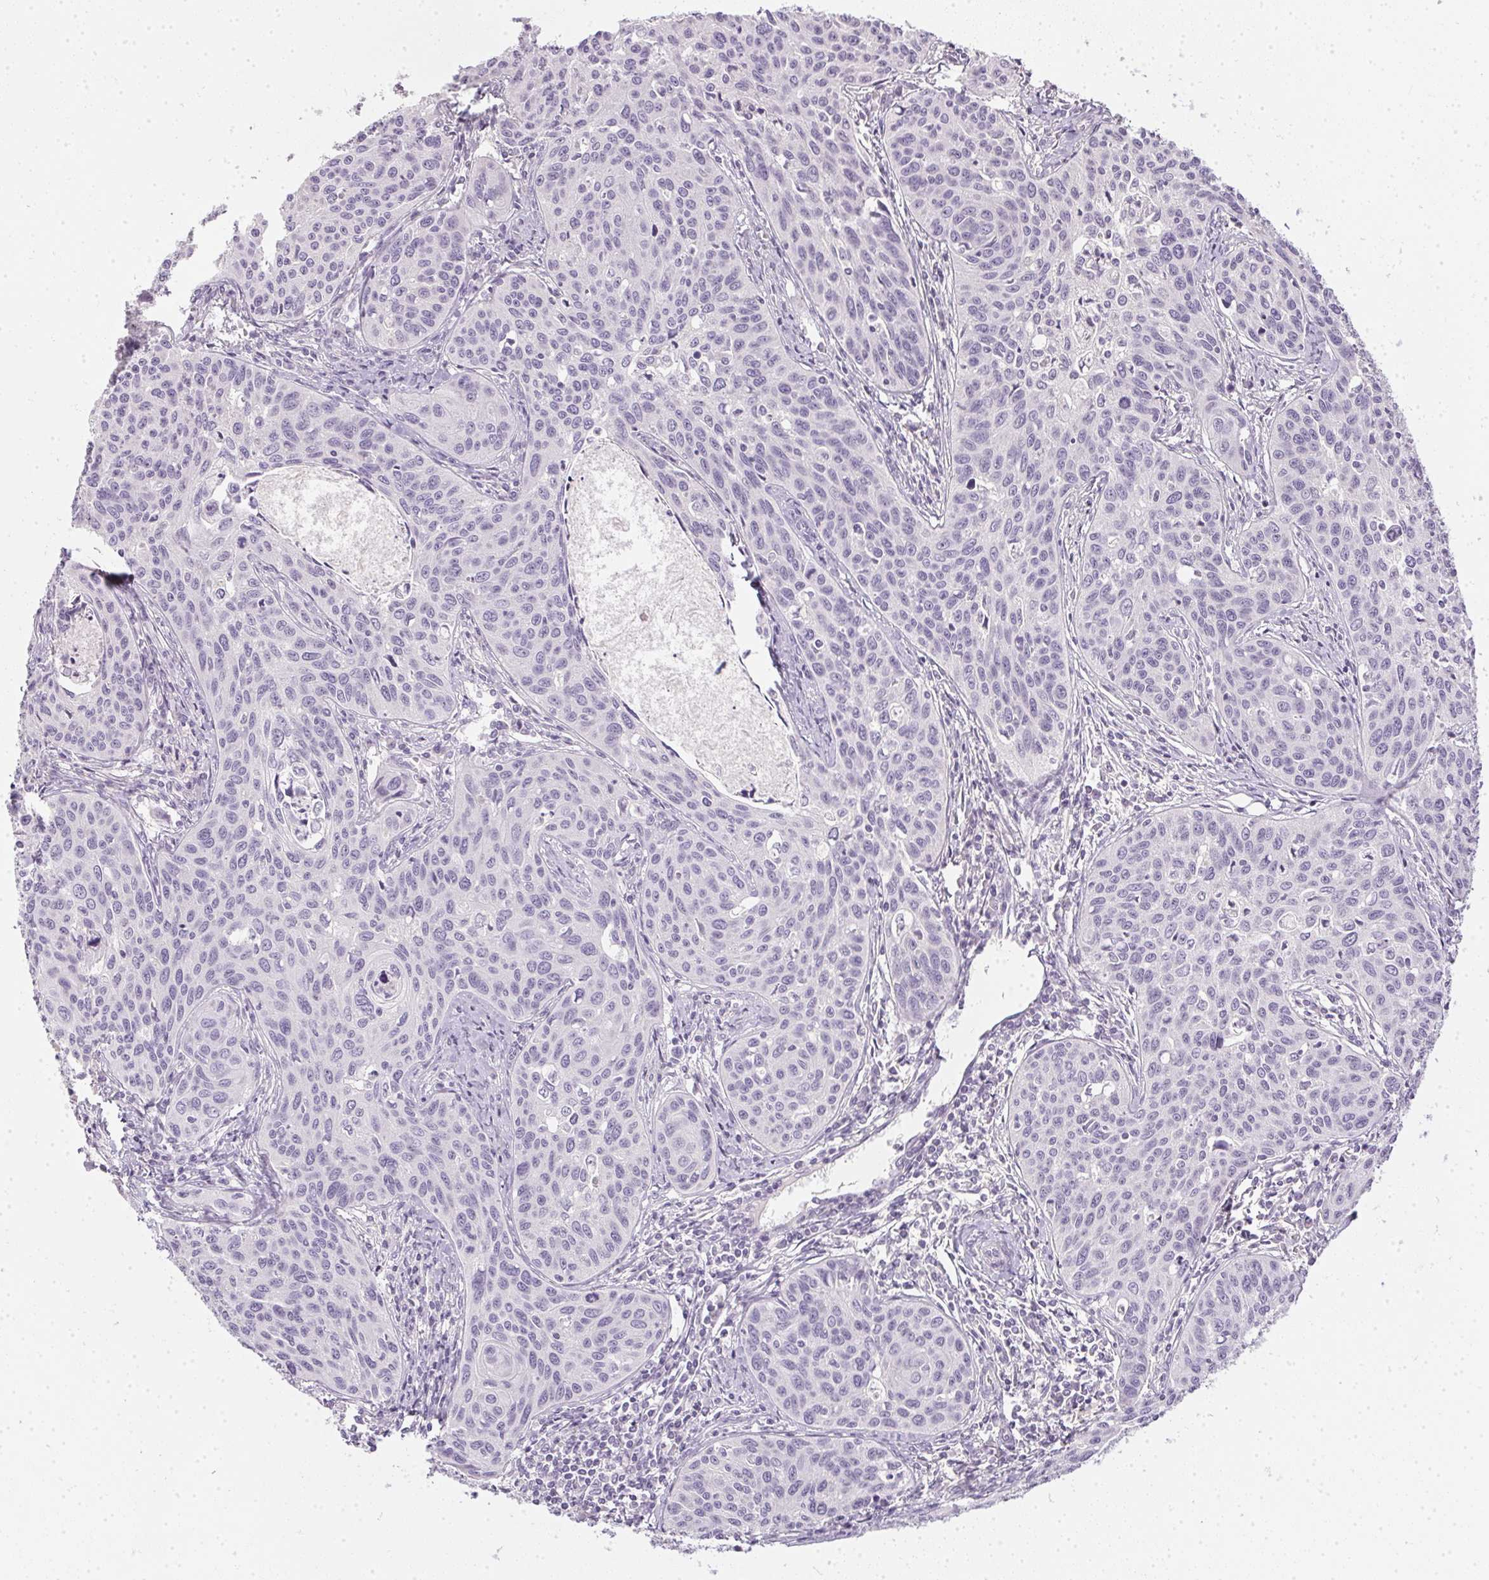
{"staining": {"intensity": "negative", "quantity": "none", "location": "none"}, "tissue": "cervical cancer", "cell_type": "Tumor cells", "image_type": "cancer", "snomed": [{"axis": "morphology", "description": "Squamous cell carcinoma, NOS"}, {"axis": "topography", "description": "Cervix"}], "caption": "Immunohistochemistry of human squamous cell carcinoma (cervical) displays no positivity in tumor cells.", "gene": "TMEM72", "patient": {"sex": "female", "age": 31}}